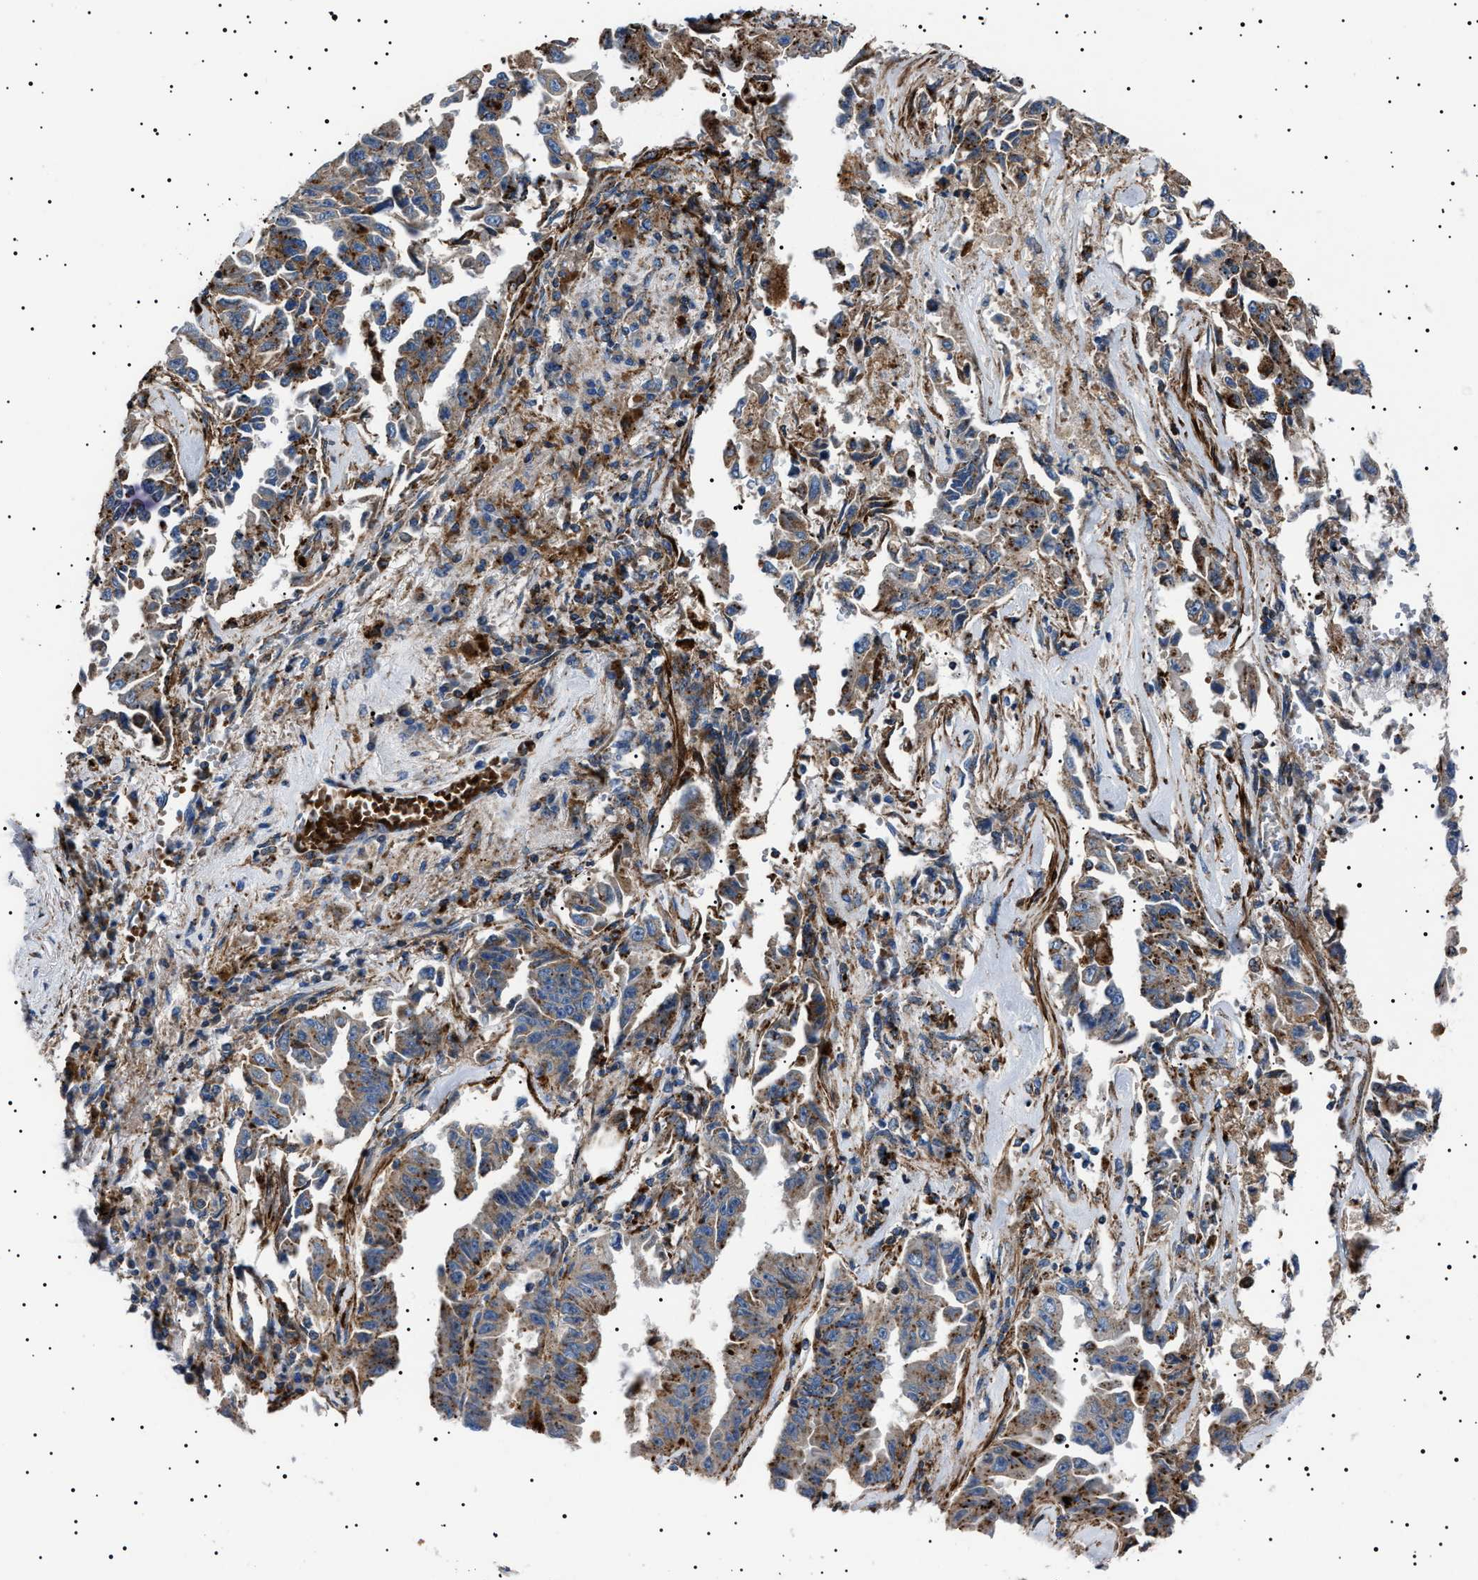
{"staining": {"intensity": "moderate", "quantity": ">75%", "location": "cytoplasmic/membranous"}, "tissue": "lung cancer", "cell_type": "Tumor cells", "image_type": "cancer", "snomed": [{"axis": "morphology", "description": "Adenocarcinoma, NOS"}, {"axis": "topography", "description": "Lung"}], "caption": "A brown stain shows moderate cytoplasmic/membranous staining of a protein in human adenocarcinoma (lung) tumor cells.", "gene": "NEU1", "patient": {"sex": "female", "age": 51}}